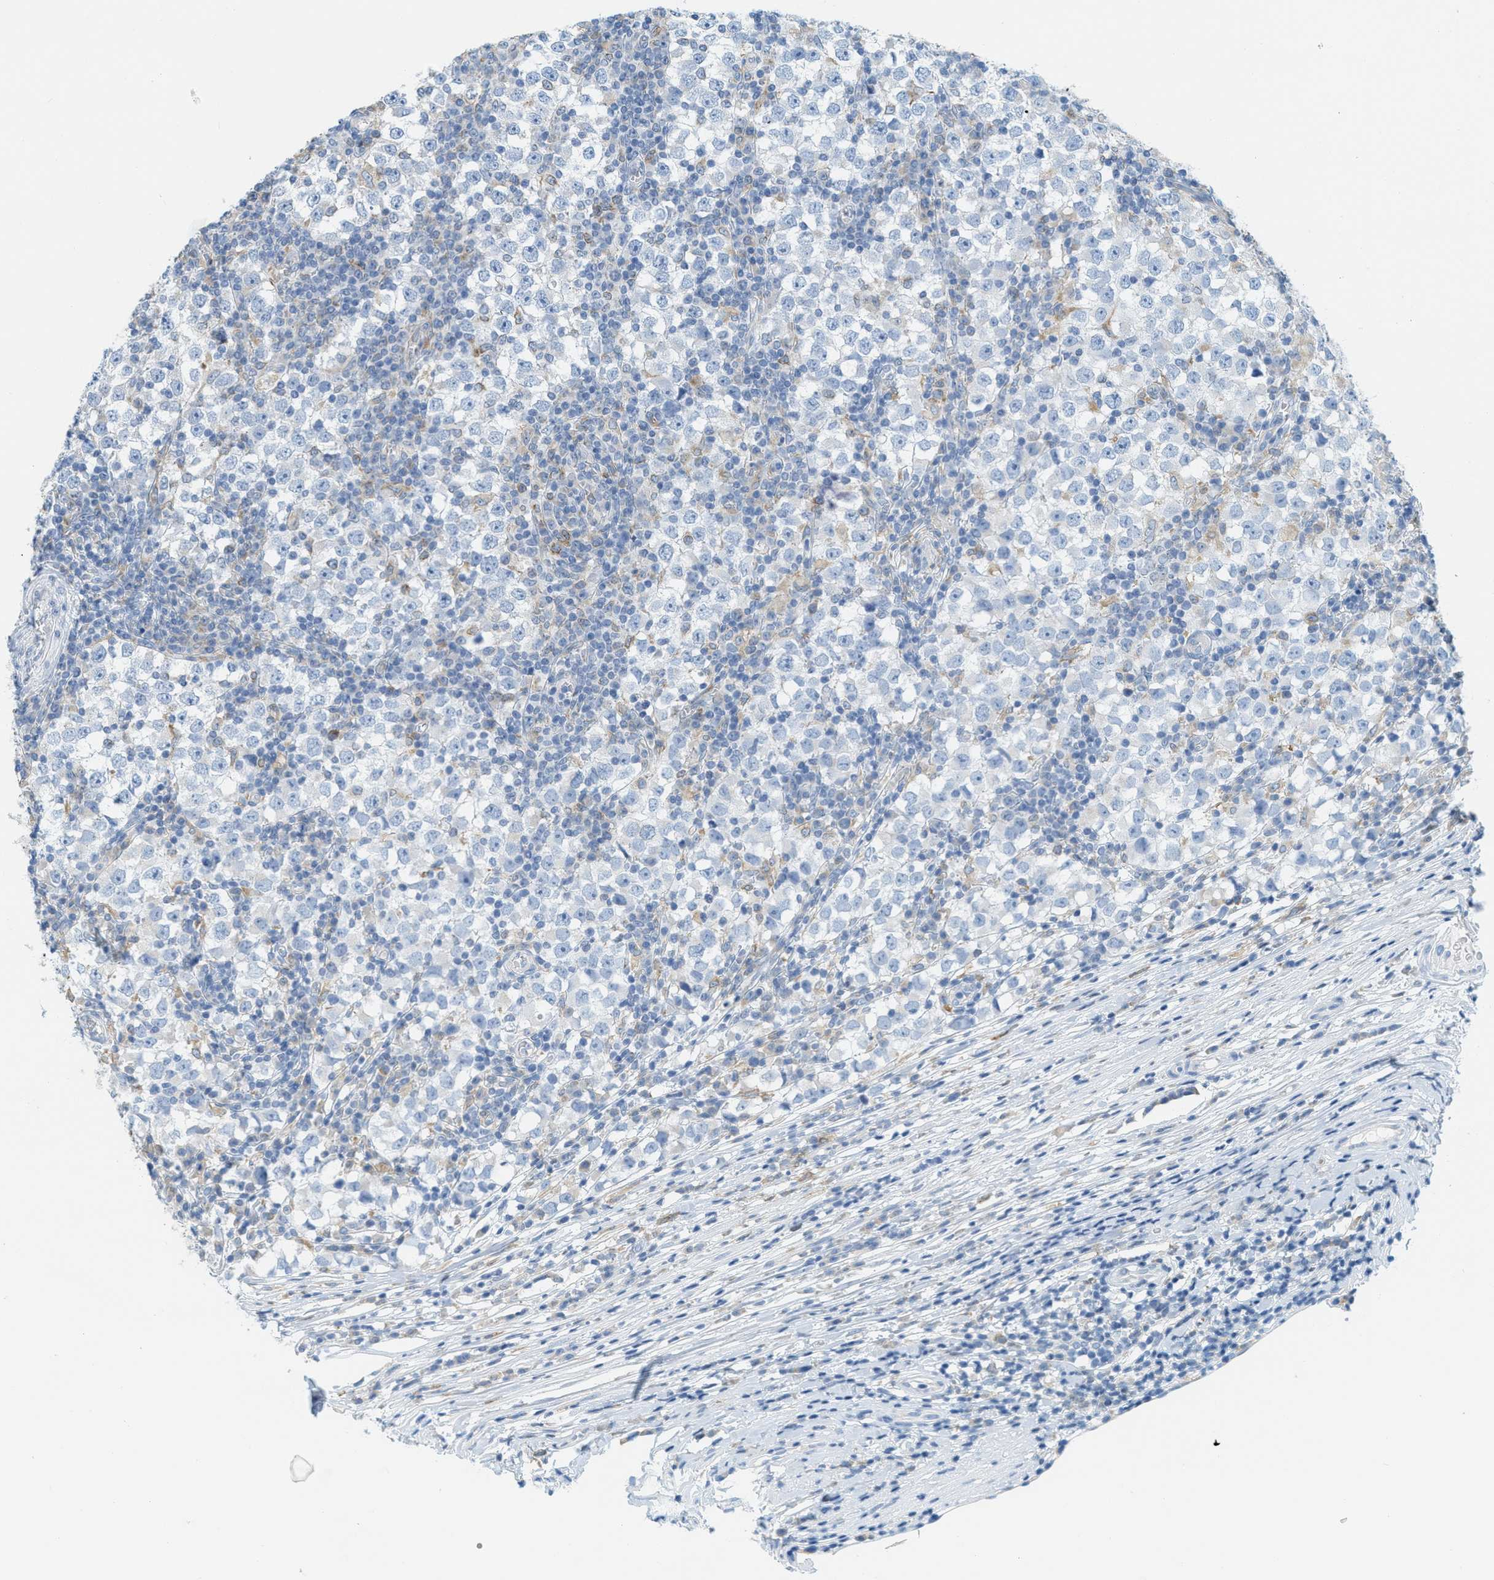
{"staining": {"intensity": "negative", "quantity": "none", "location": "none"}, "tissue": "testis cancer", "cell_type": "Tumor cells", "image_type": "cancer", "snomed": [{"axis": "morphology", "description": "Seminoma, NOS"}, {"axis": "topography", "description": "Testis"}], "caption": "A histopathology image of human testis cancer is negative for staining in tumor cells.", "gene": "TEX264", "patient": {"sex": "male", "age": 65}}